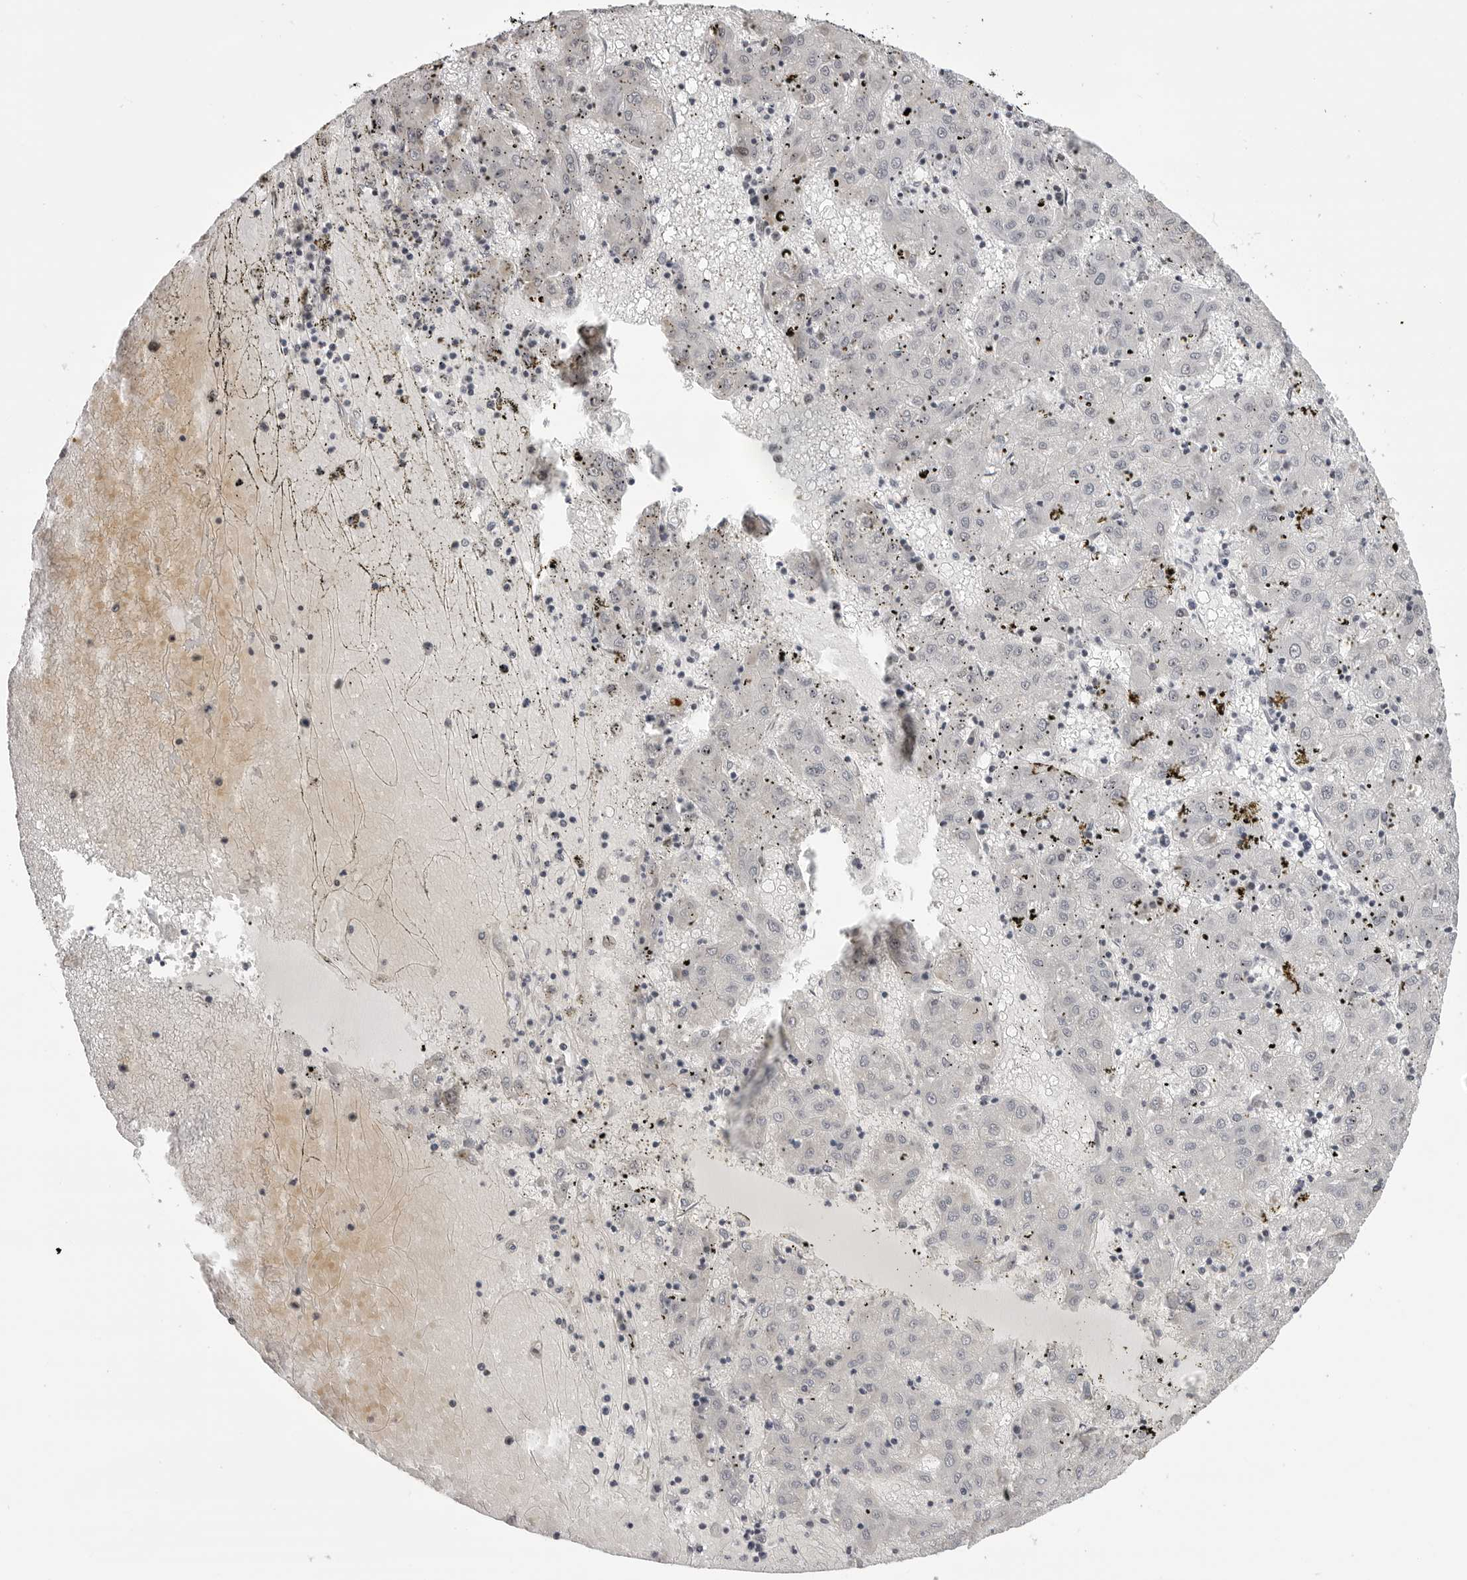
{"staining": {"intensity": "negative", "quantity": "none", "location": "none"}, "tissue": "liver cancer", "cell_type": "Tumor cells", "image_type": "cancer", "snomed": [{"axis": "morphology", "description": "Carcinoma, Hepatocellular, NOS"}, {"axis": "topography", "description": "Liver"}], "caption": "Immunohistochemistry image of human liver hepatocellular carcinoma stained for a protein (brown), which displays no staining in tumor cells. Brightfield microscopy of IHC stained with DAB (brown) and hematoxylin (blue), captured at high magnification.", "gene": "PHF3", "patient": {"sex": "male", "age": 72}}